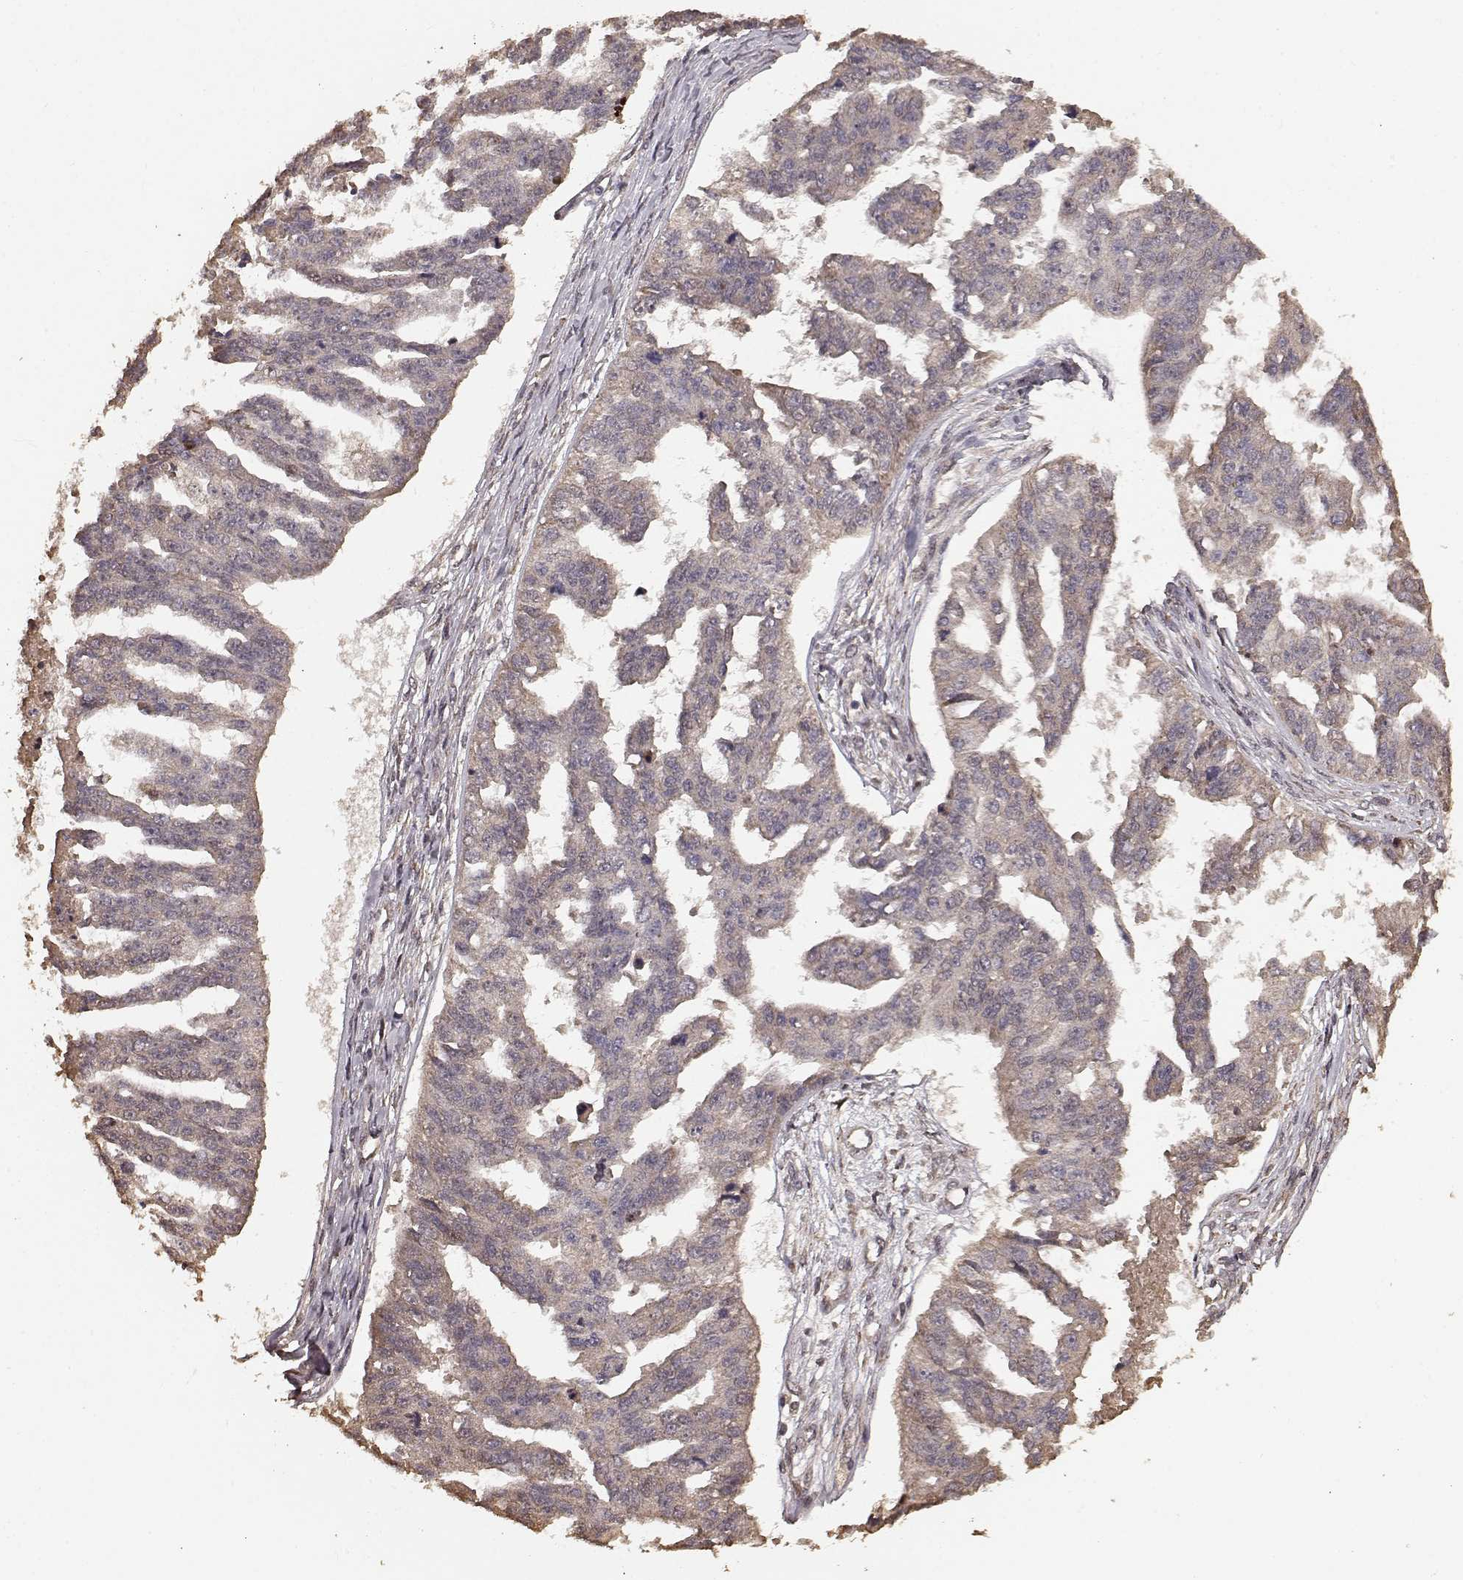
{"staining": {"intensity": "weak", "quantity": ">75%", "location": "cytoplasmic/membranous"}, "tissue": "ovarian cancer", "cell_type": "Tumor cells", "image_type": "cancer", "snomed": [{"axis": "morphology", "description": "Cystadenocarcinoma, serous, NOS"}, {"axis": "topography", "description": "Ovary"}], "caption": "Brown immunohistochemical staining in human ovarian cancer (serous cystadenocarcinoma) shows weak cytoplasmic/membranous staining in approximately >75% of tumor cells.", "gene": "USP15", "patient": {"sex": "female", "age": 58}}